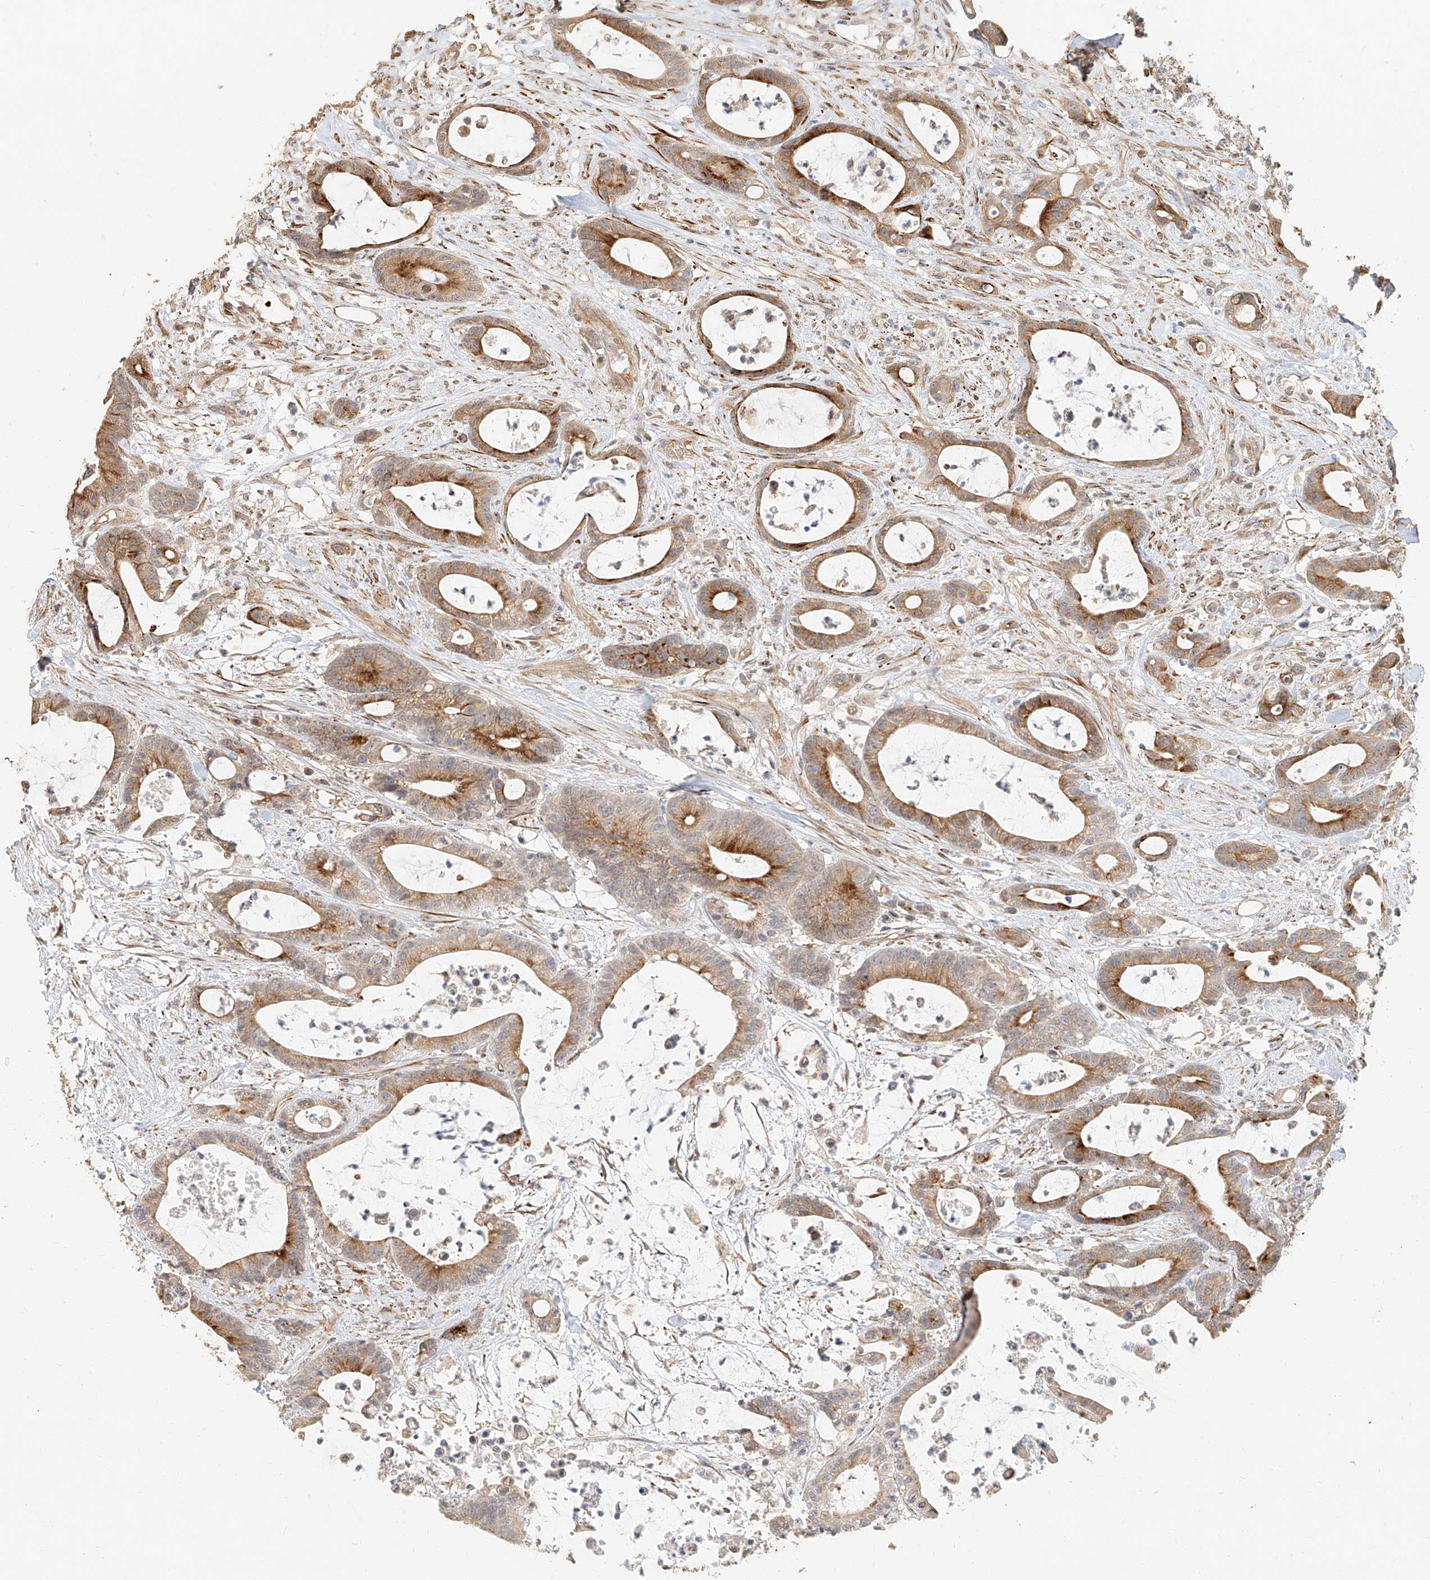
{"staining": {"intensity": "strong", "quantity": "25%-75%", "location": "cytoplasmic/membranous"}, "tissue": "colorectal cancer", "cell_type": "Tumor cells", "image_type": "cancer", "snomed": [{"axis": "morphology", "description": "Adenocarcinoma, NOS"}, {"axis": "topography", "description": "Colon"}], "caption": "Approximately 25%-75% of tumor cells in colorectal cancer (adenocarcinoma) exhibit strong cytoplasmic/membranous protein positivity as visualized by brown immunohistochemical staining.", "gene": "NAP1L1", "patient": {"sex": "female", "age": 84}}